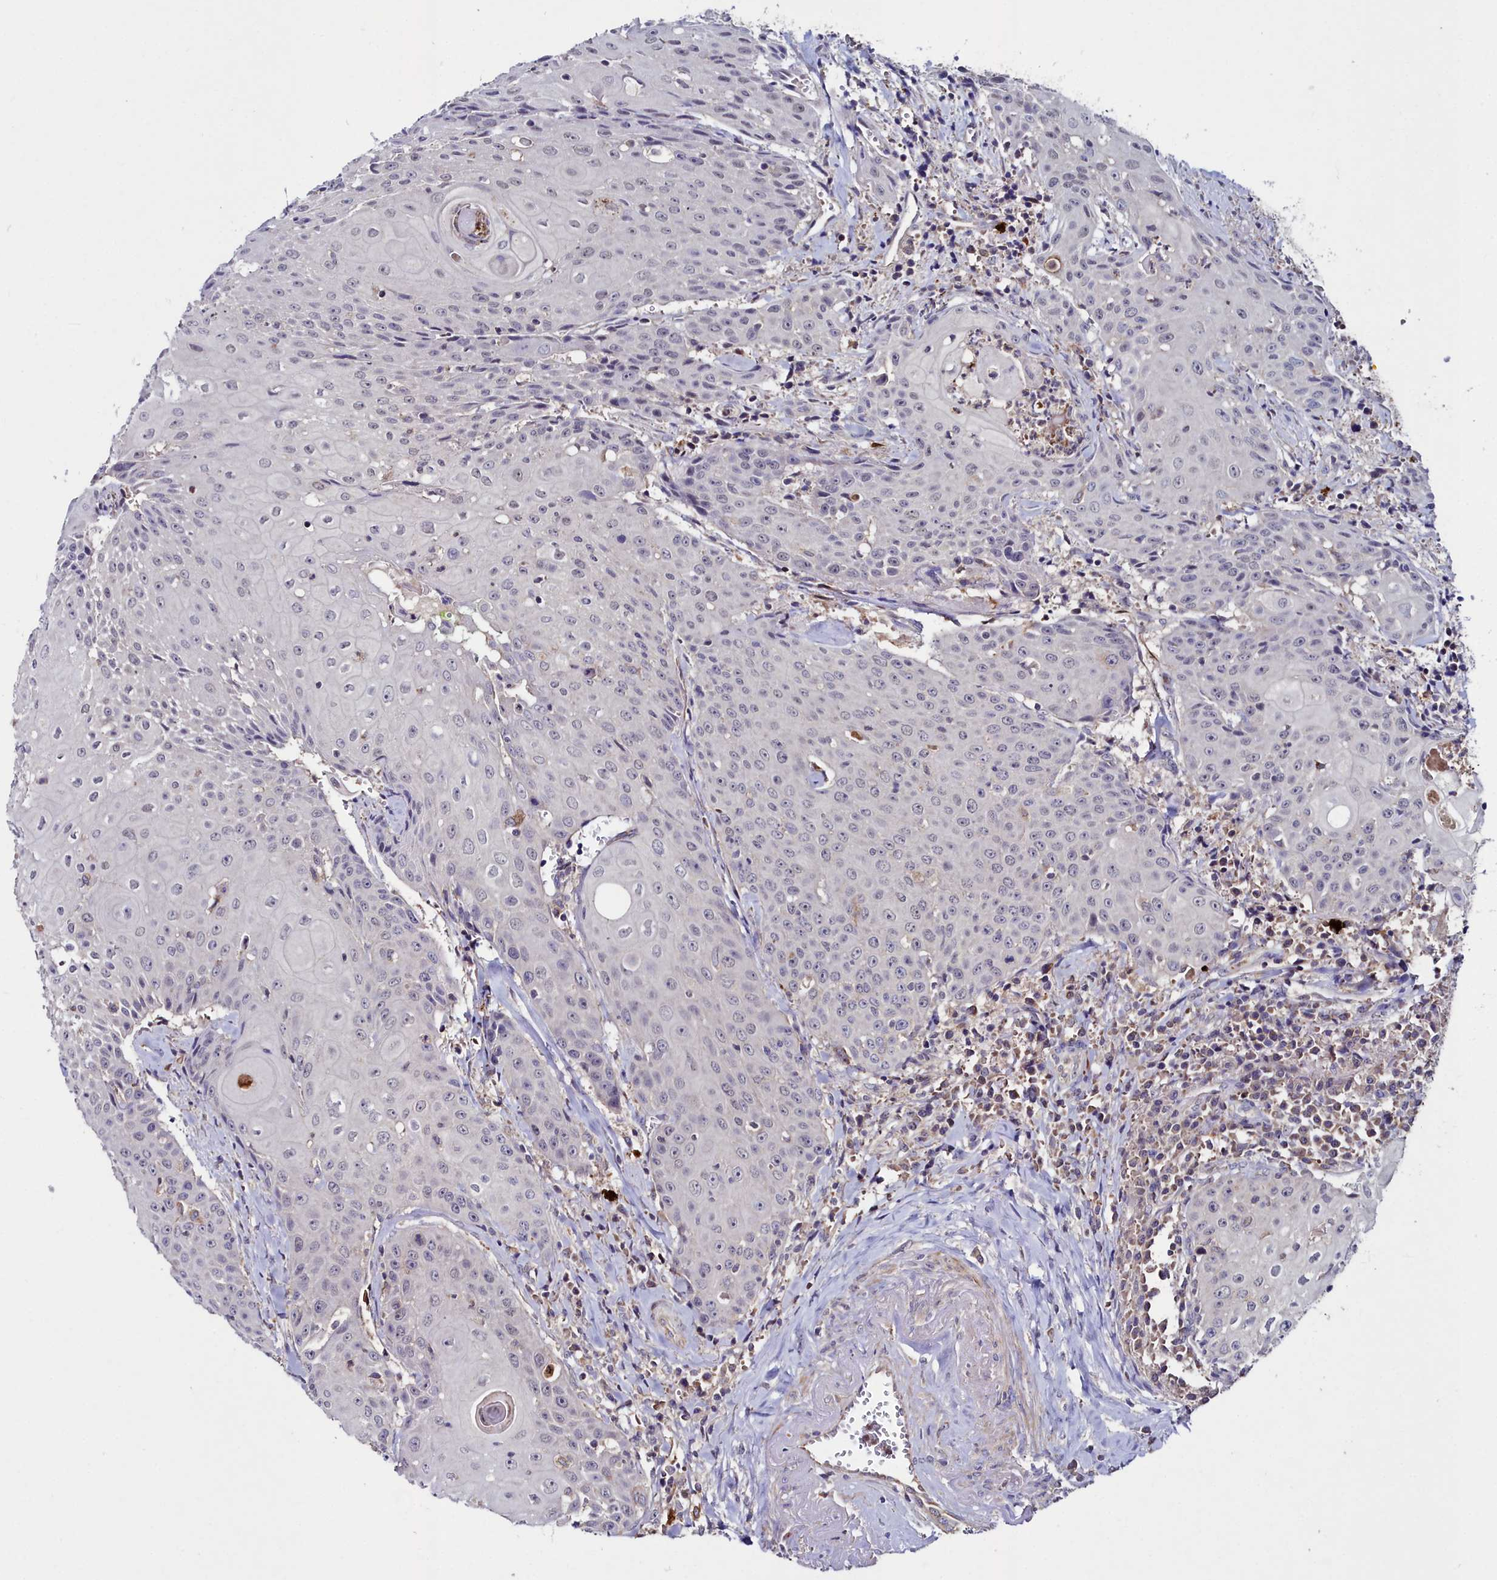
{"staining": {"intensity": "moderate", "quantity": "<25%", "location": "cytoplasmic/membranous,nuclear"}, "tissue": "head and neck cancer", "cell_type": "Tumor cells", "image_type": "cancer", "snomed": [{"axis": "morphology", "description": "Squamous cell carcinoma, NOS"}, {"axis": "topography", "description": "Oral tissue"}, {"axis": "topography", "description": "Head-Neck"}], "caption": "Immunohistochemistry (IHC) image of squamous cell carcinoma (head and neck) stained for a protein (brown), which shows low levels of moderate cytoplasmic/membranous and nuclear staining in about <25% of tumor cells.", "gene": "AMBRA1", "patient": {"sex": "female", "age": 82}}